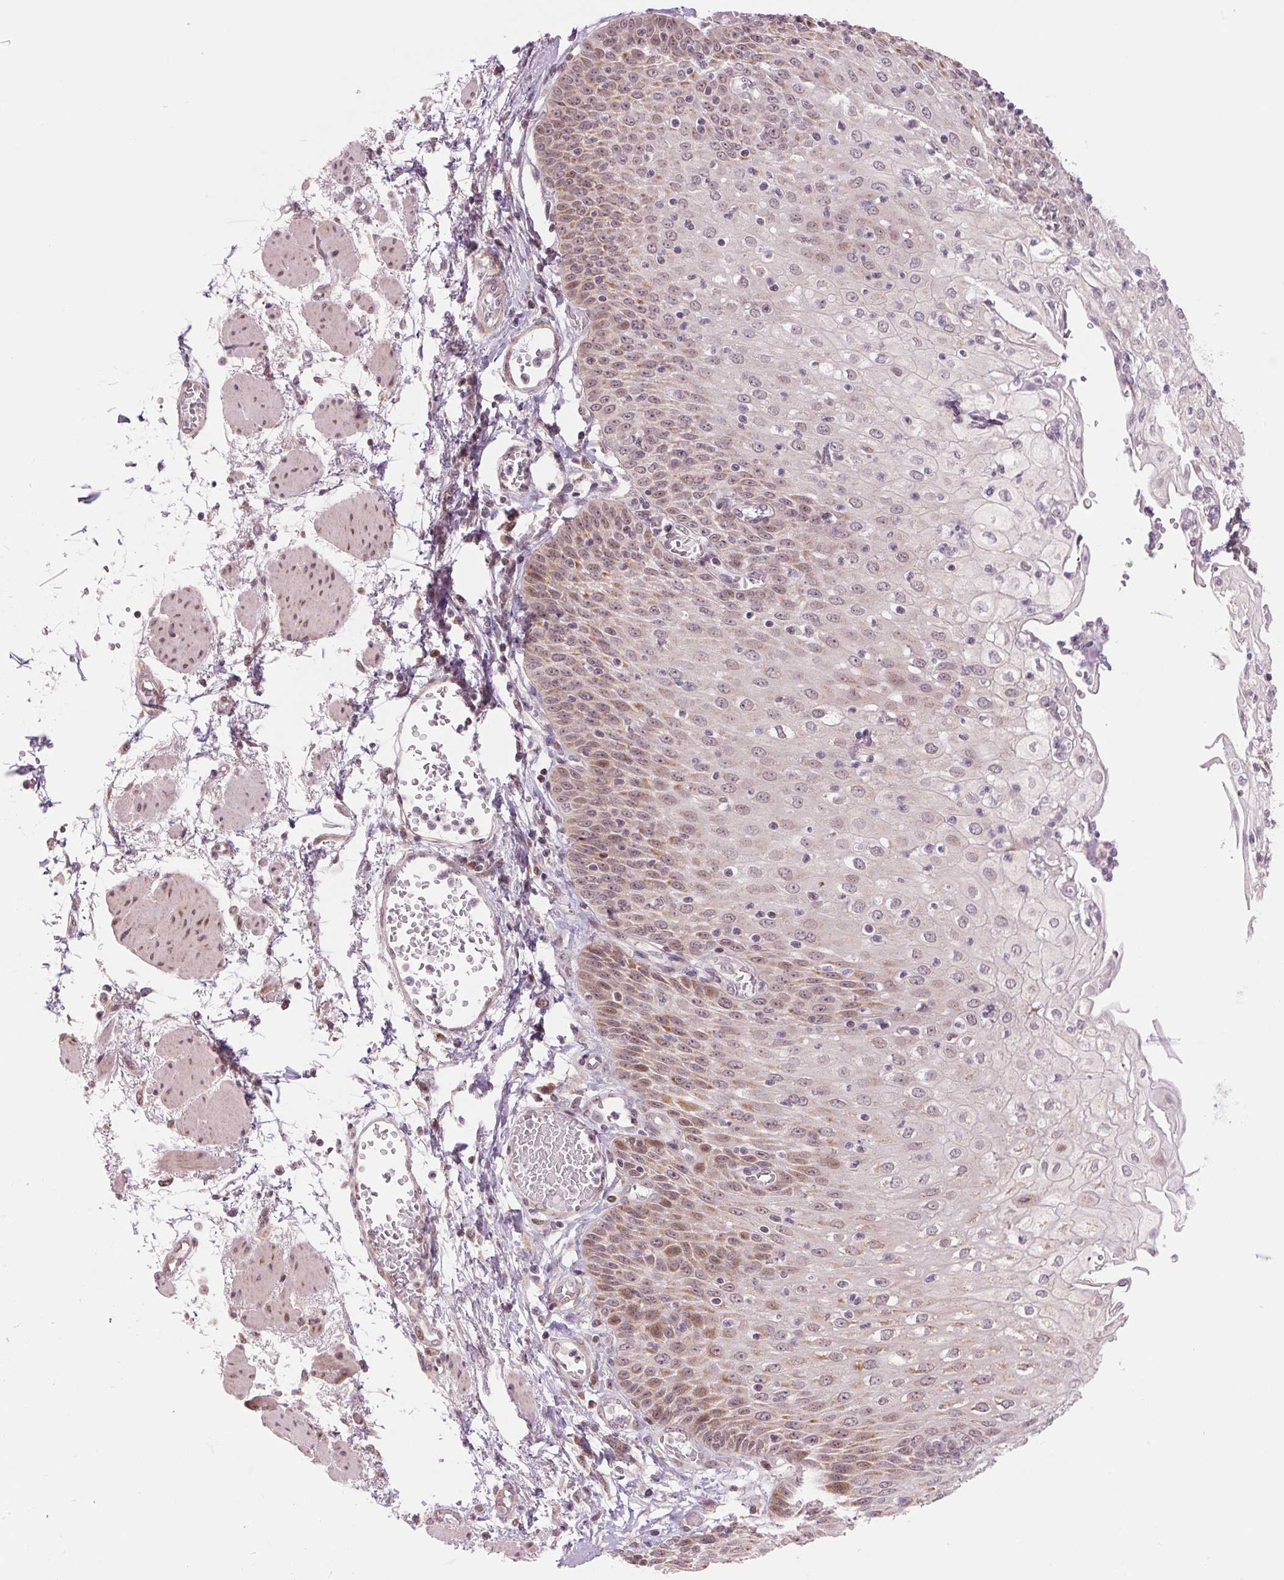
{"staining": {"intensity": "moderate", "quantity": "<25%", "location": "cytoplasmic/membranous"}, "tissue": "esophagus", "cell_type": "Squamous epithelial cells", "image_type": "normal", "snomed": [{"axis": "morphology", "description": "Normal tissue, NOS"}, {"axis": "morphology", "description": "Adenocarcinoma, NOS"}, {"axis": "topography", "description": "Esophagus"}], "caption": "This histopathology image exhibits immunohistochemistry (IHC) staining of normal esophagus, with low moderate cytoplasmic/membranous expression in about <25% of squamous epithelial cells.", "gene": "ARHGAP32", "patient": {"sex": "male", "age": 81}}